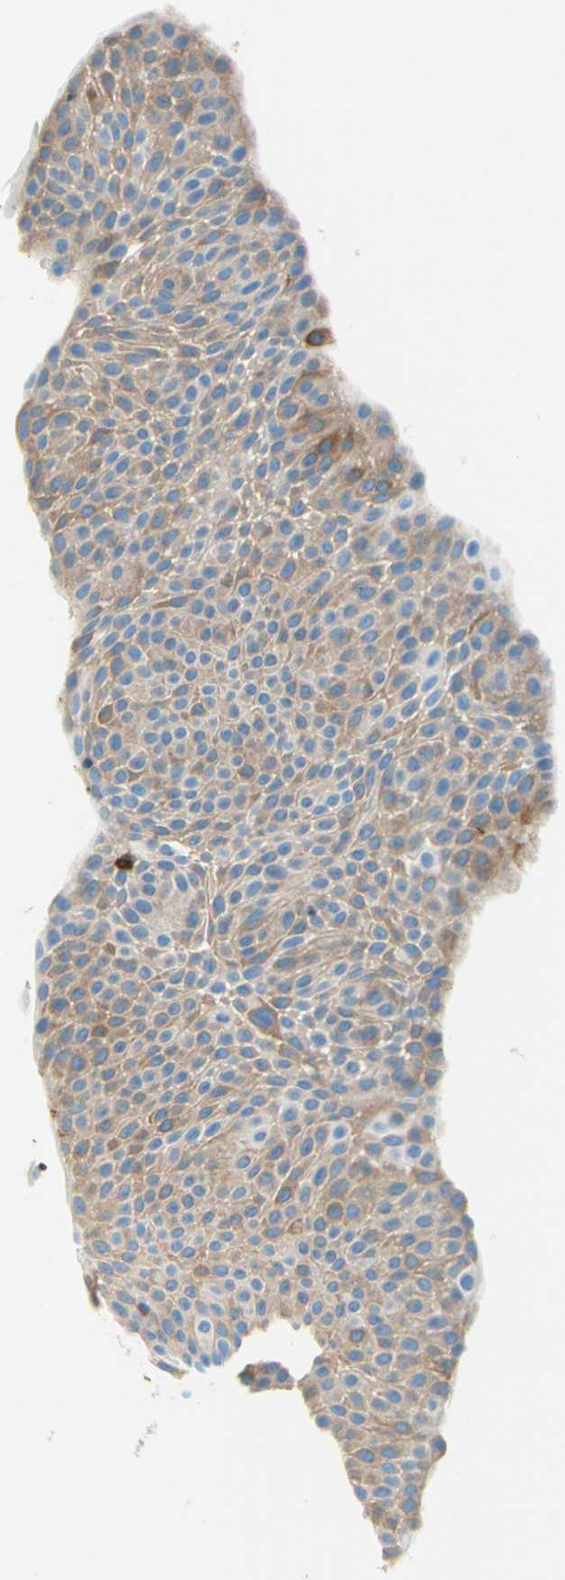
{"staining": {"intensity": "weak", "quantity": ">75%", "location": "cytoplasmic/membranous"}, "tissue": "urothelial cancer", "cell_type": "Tumor cells", "image_type": "cancer", "snomed": [{"axis": "morphology", "description": "Urothelial carcinoma, Low grade"}, {"axis": "topography", "description": "Urinary bladder"}], "caption": "Urothelial carcinoma (low-grade) tissue displays weak cytoplasmic/membranous expression in approximately >75% of tumor cells, visualized by immunohistochemistry.", "gene": "DPYSL3", "patient": {"sex": "female", "age": 60}}